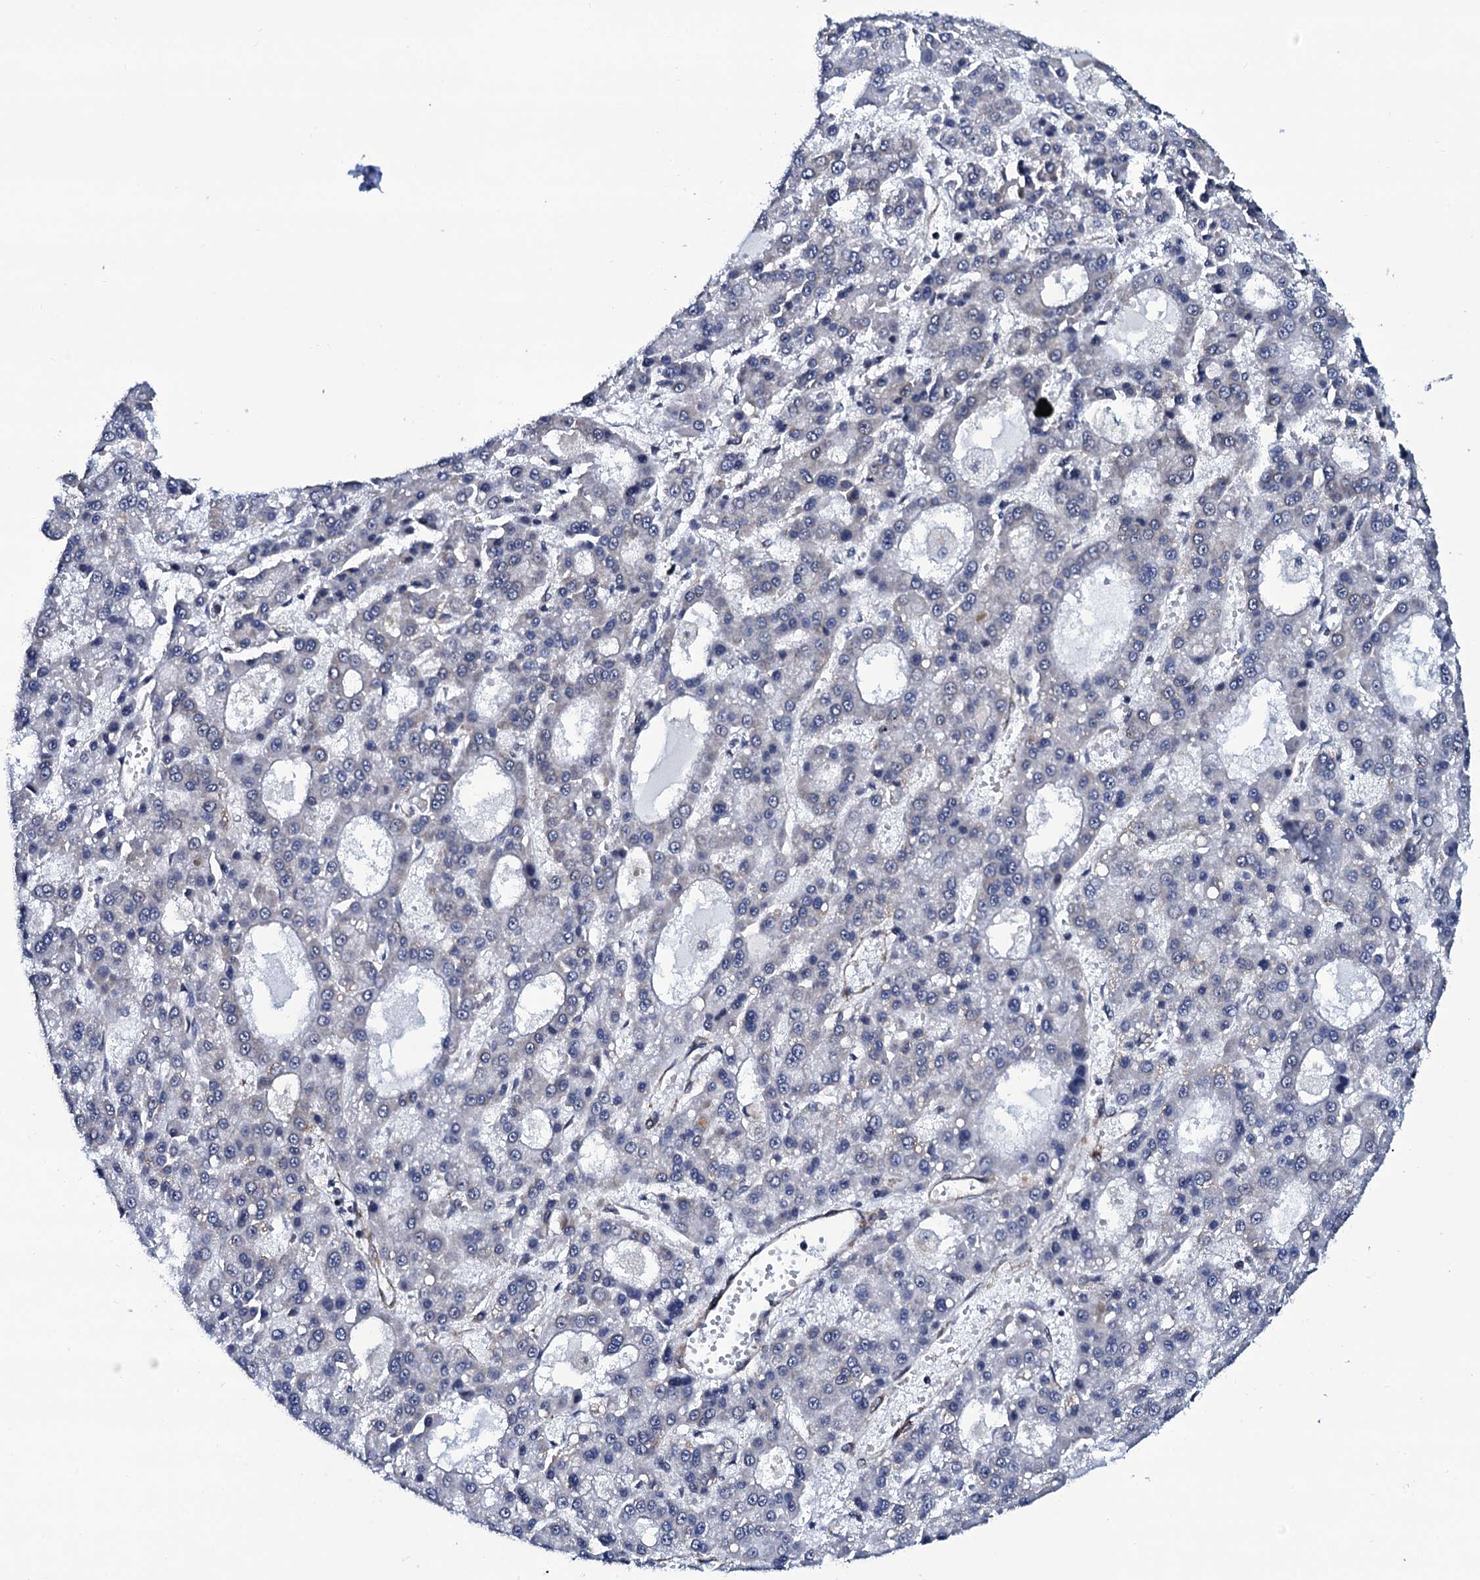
{"staining": {"intensity": "negative", "quantity": "none", "location": "none"}, "tissue": "liver cancer", "cell_type": "Tumor cells", "image_type": "cancer", "snomed": [{"axis": "morphology", "description": "Carcinoma, Hepatocellular, NOS"}, {"axis": "topography", "description": "Liver"}], "caption": "Liver cancer (hepatocellular carcinoma) stained for a protein using immunohistochemistry (IHC) shows no positivity tumor cells.", "gene": "CWC15", "patient": {"sex": "male", "age": 70}}